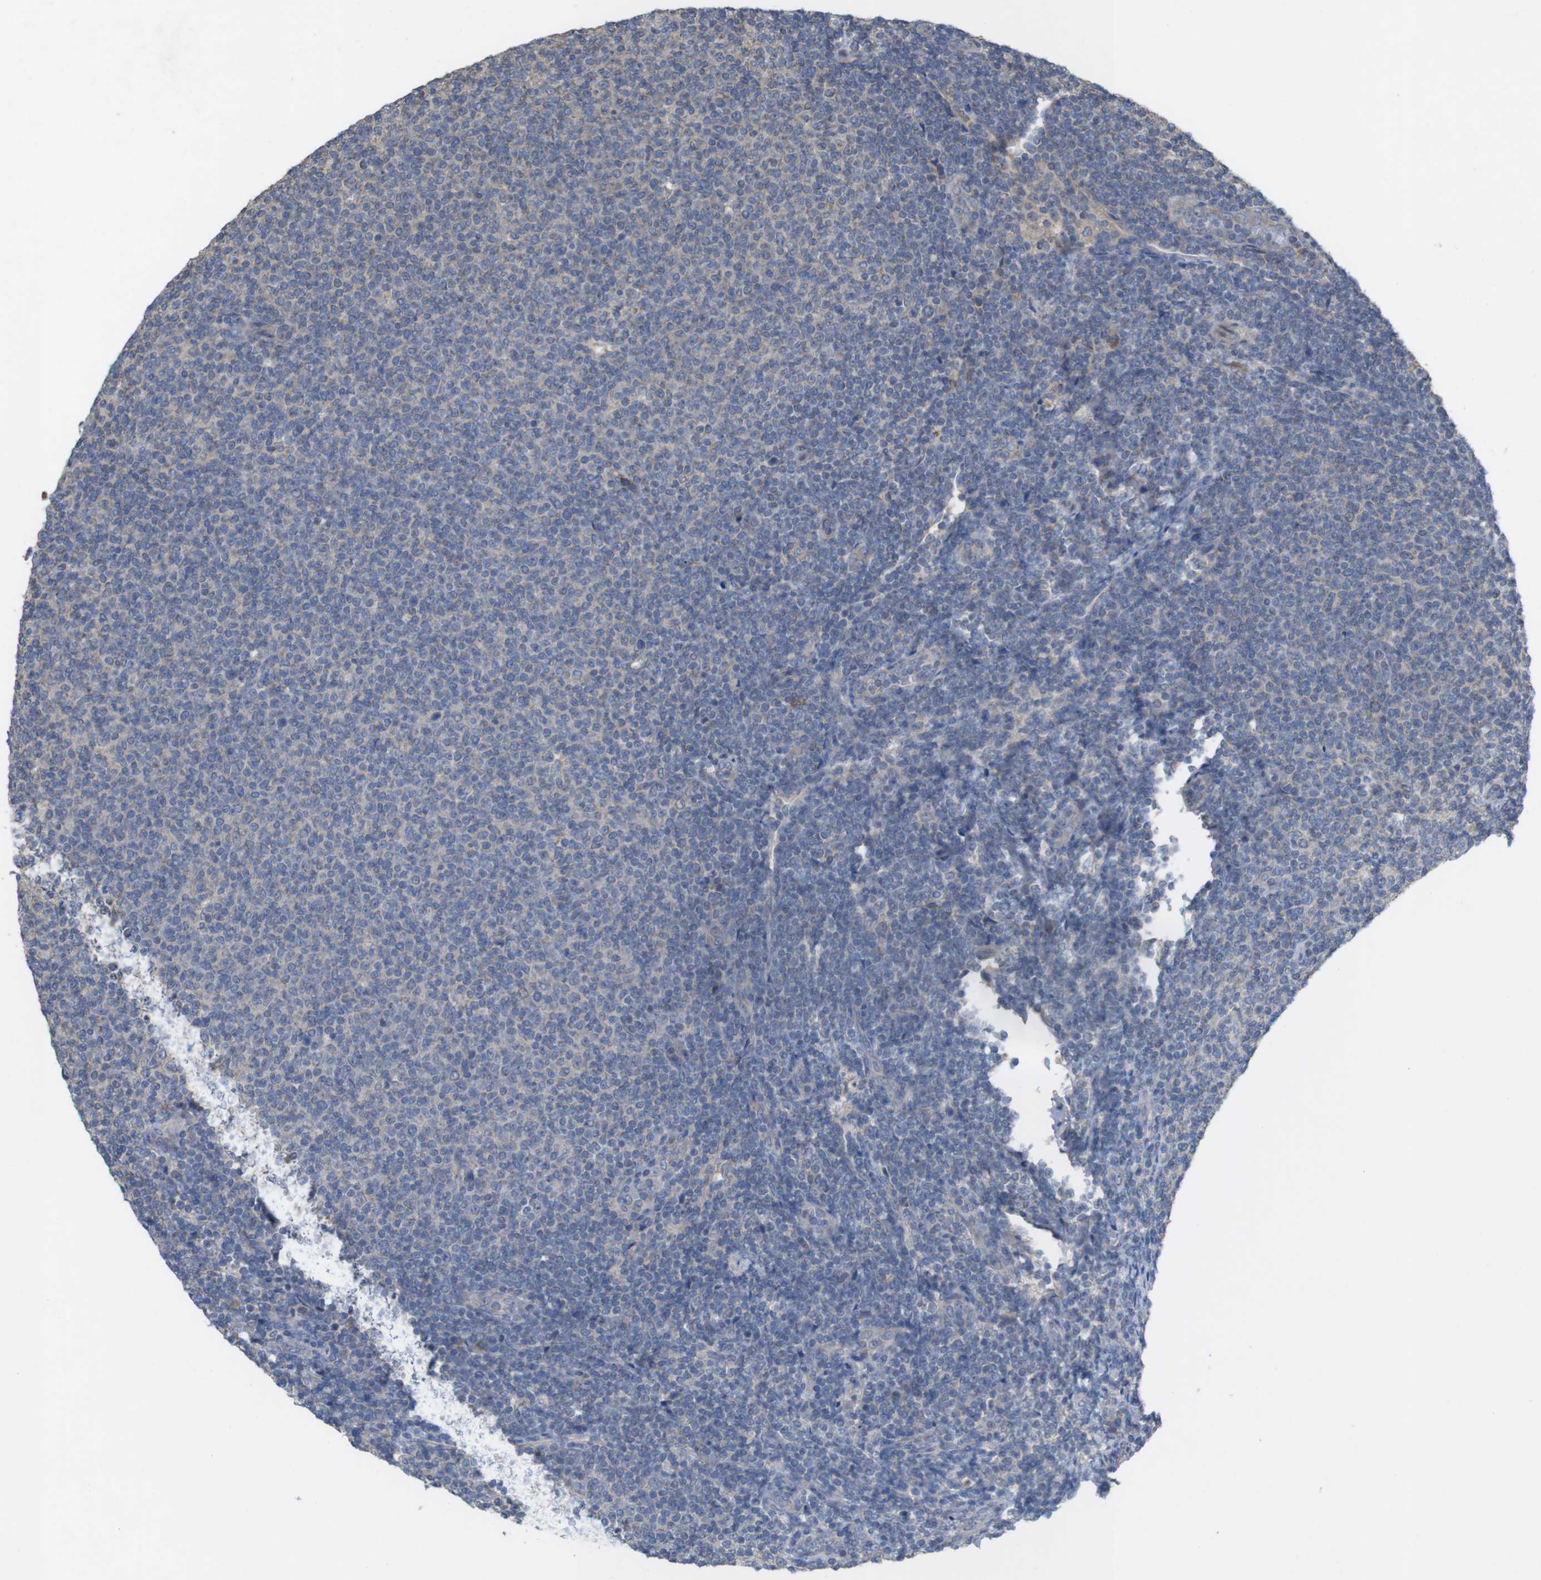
{"staining": {"intensity": "negative", "quantity": "none", "location": "none"}, "tissue": "lymphoma", "cell_type": "Tumor cells", "image_type": "cancer", "snomed": [{"axis": "morphology", "description": "Malignant lymphoma, non-Hodgkin's type, Low grade"}, {"axis": "topography", "description": "Lymph node"}], "caption": "Malignant lymphoma, non-Hodgkin's type (low-grade) was stained to show a protein in brown. There is no significant expression in tumor cells. (DAB (3,3'-diaminobenzidine) immunohistochemistry (IHC) visualized using brightfield microscopy, high magnification).", "gene": "KCNS3", "patient": {"sex": "male", "age": 66}}